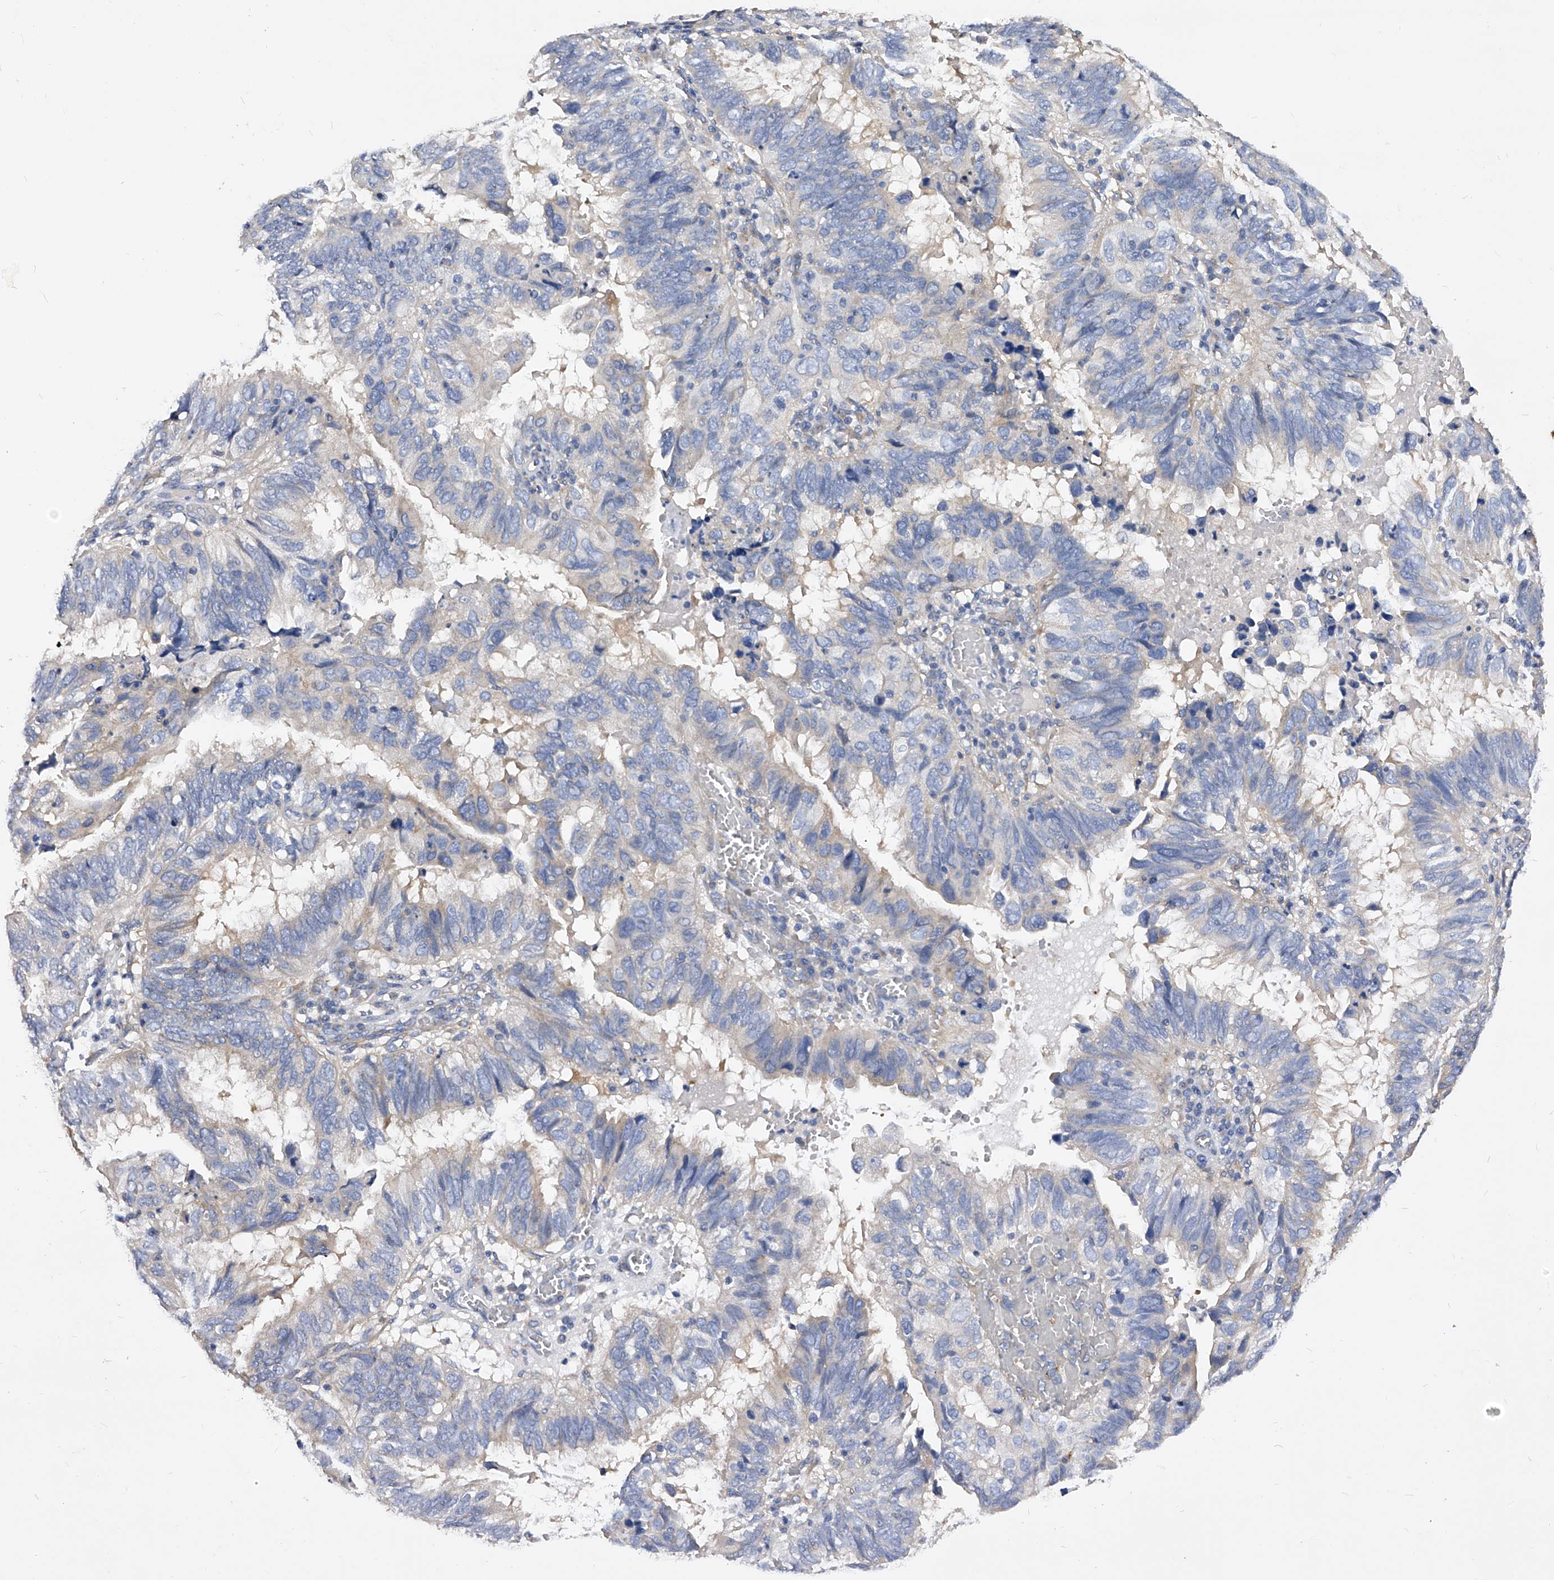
{"staining": {"intensity": "negative", "quantity": "none", "location": "none"}, "tissue": "endometrial cancer", "cell_type": "Tumor cells", "image_type": "cancer", "snomed": [{"axis": "morphology", "description": "Adenocarcinoma, NOS"}, {"axis": "topography", "description": "Uterus"}], "caption": "This is an immunohistochemistry photomicrograph of endometrial adenocarcinoma. There is no staining in tumor cells.", "gene": "PPP5C", "patient": {"sex": "female", "age": 77}}